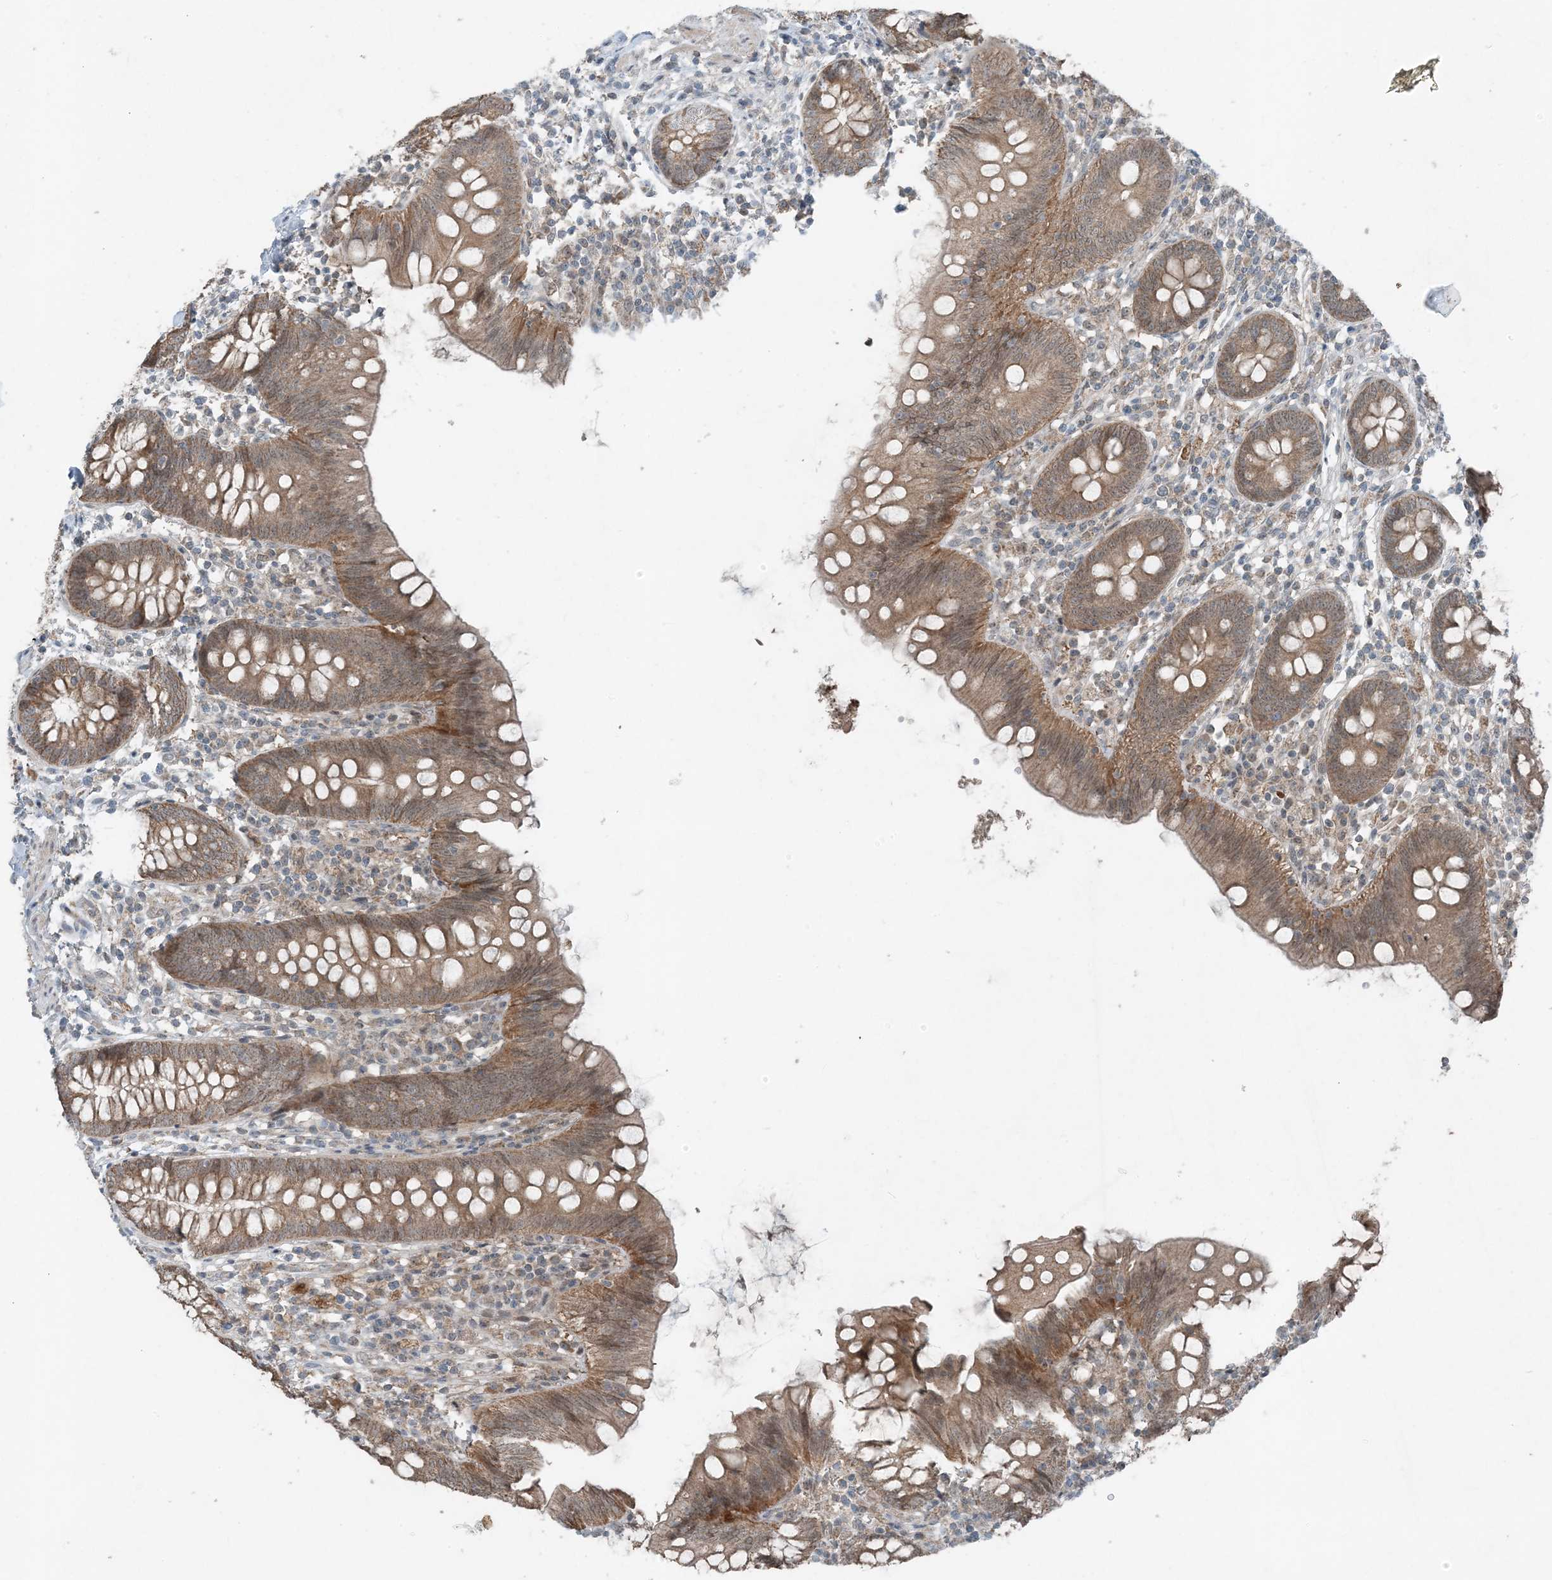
{"staining": {"intensity": "moderate", "quantity": ">75%", "location": "cytoplasmic/membranous,nuclear"}, "tissue": "appendix", "cell_type": "Glandular cells", "image_type": "normal", "snomed": [{"axis": "morphology", "description": "Normal tissue, NOS"}, {"axis": "topography", "description": "Appendix"}], "caption": "DAB (3,3'-diaminobenzidine) immunohistochemical staining of unremarkable appendix demonstrates moderate cytoplasmic/membranous,nuclear protein staining in approximately >75% of glandular cells.", "gene": "MITD1", "patient": {"sex": "female", "age": 62}}